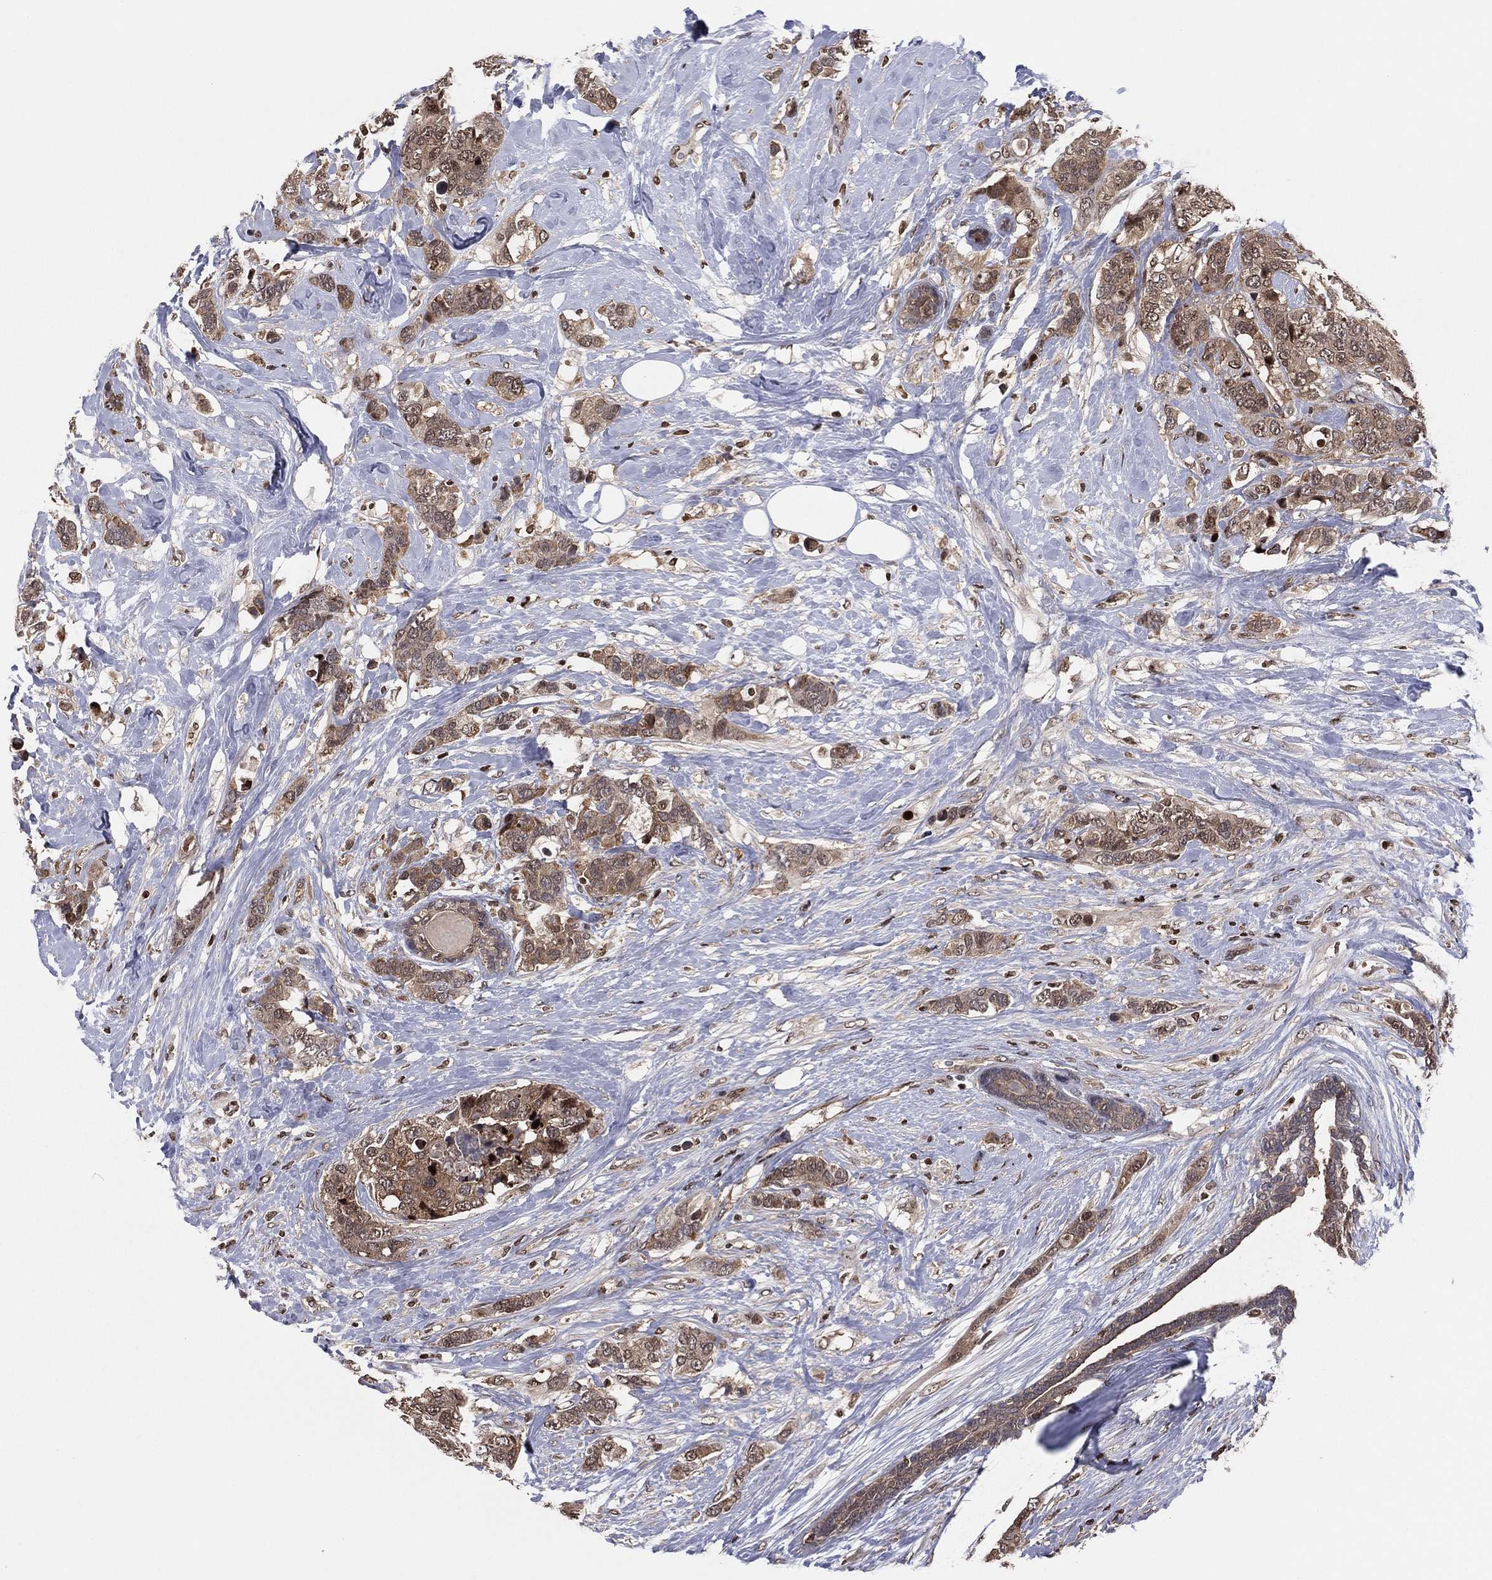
{"staining": {"intensity": "moderate", "quantity": ">75%", "location": "cytoplasmic/membranous"}, "tissue": "breast cancer", "cell_type": "Tumor cells", "image_type": "cancer", "snomed": [{"axis": "morphology", "description": "Lobular carcinoma"}, {"axis": "topography", "description": "Breast"}], "caption": "Breast cancer stained for a protein displays moderate cytoplasmic/membranous positivity in tumor cells. (Brightfield microscopy of DAB IHC at high magnification).", "gene": "PSMA1", "patient": {"sex": "female", "age": 59}}